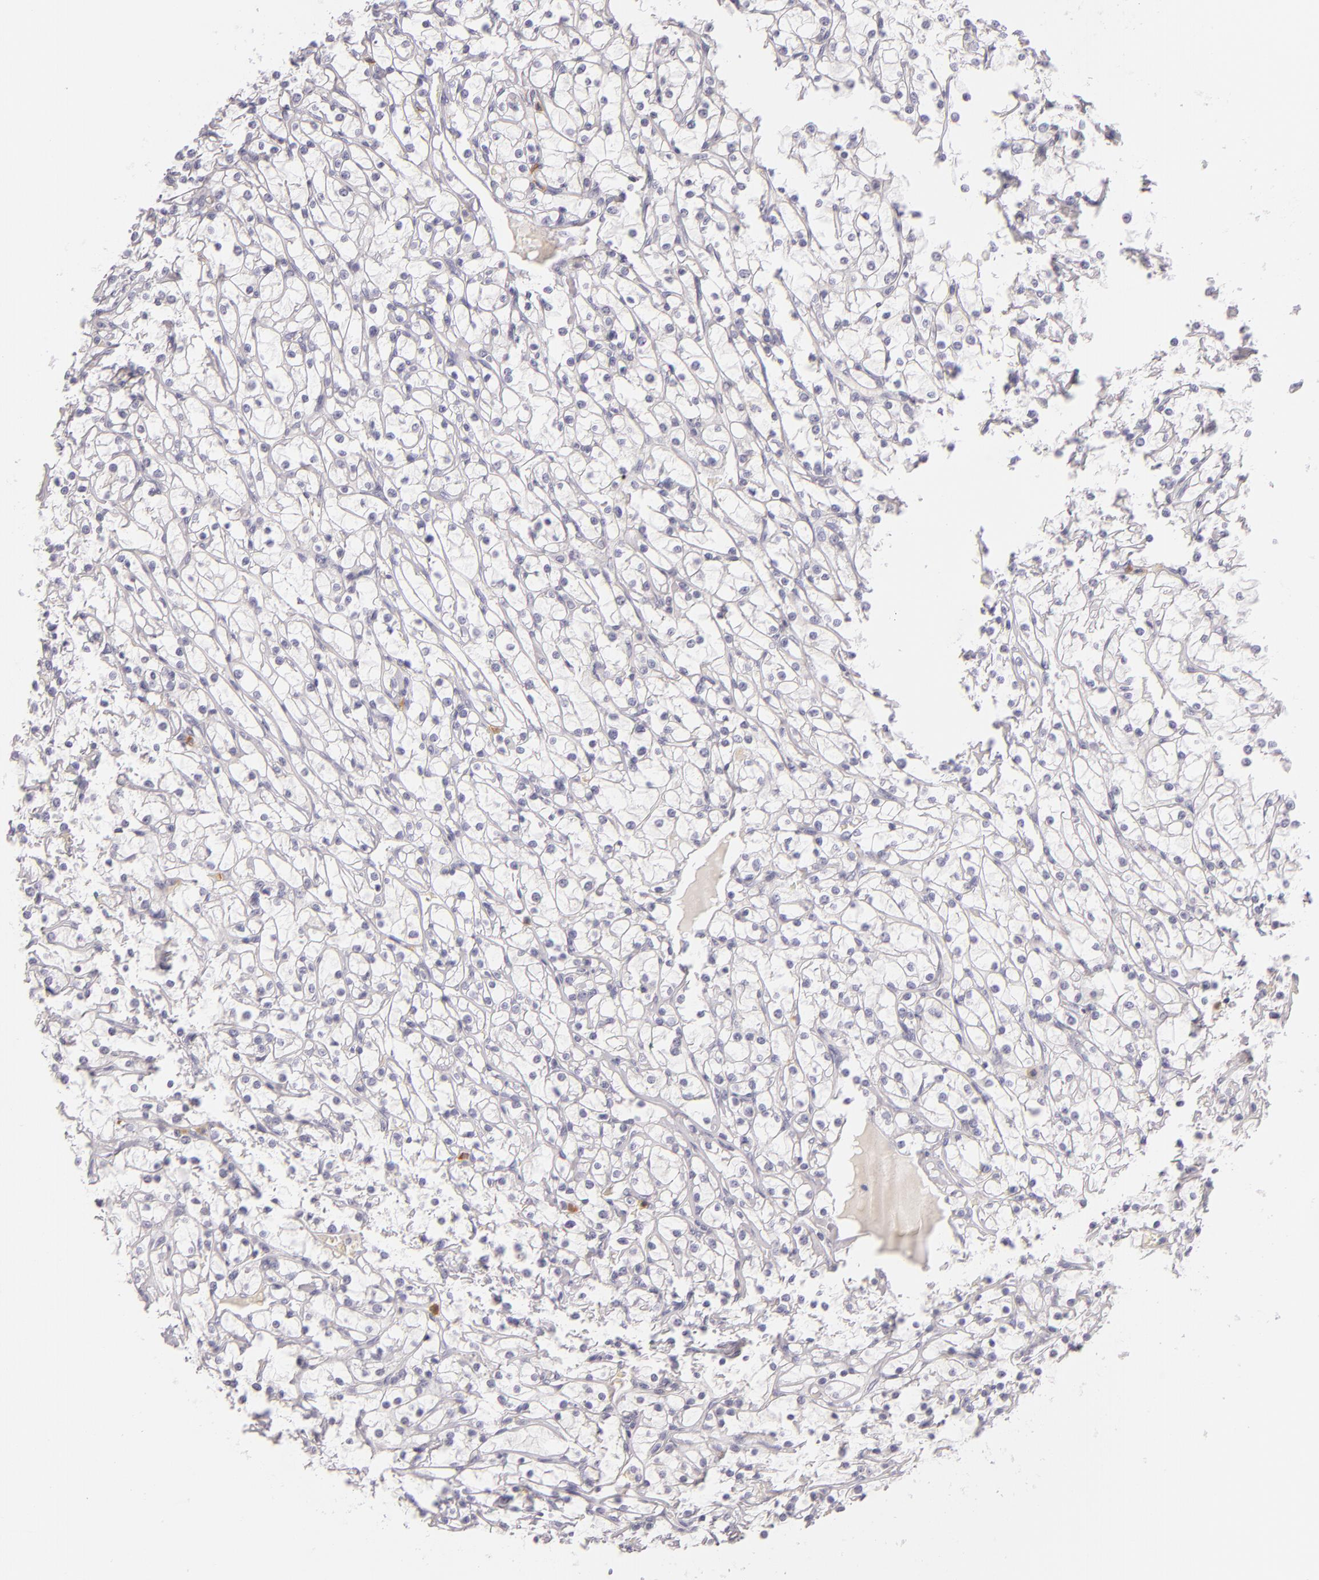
{"staining": {"intensity": "negative", "quantity": "none", "location": "none"}, "tissue": "renal cancer", "cell_type": "Tumor cells", "image_type": "cancer", "snomed": [{"axis": "morphology", "description": "Adenocarcinoma, NOS"}, {"axis": "topography", "description": "Kidney"}], "caption": "Tumor cells show no significant positivity in renal cancer.", "gene": "FAM181A", "patient": {"sex": "female", "age": 73}}